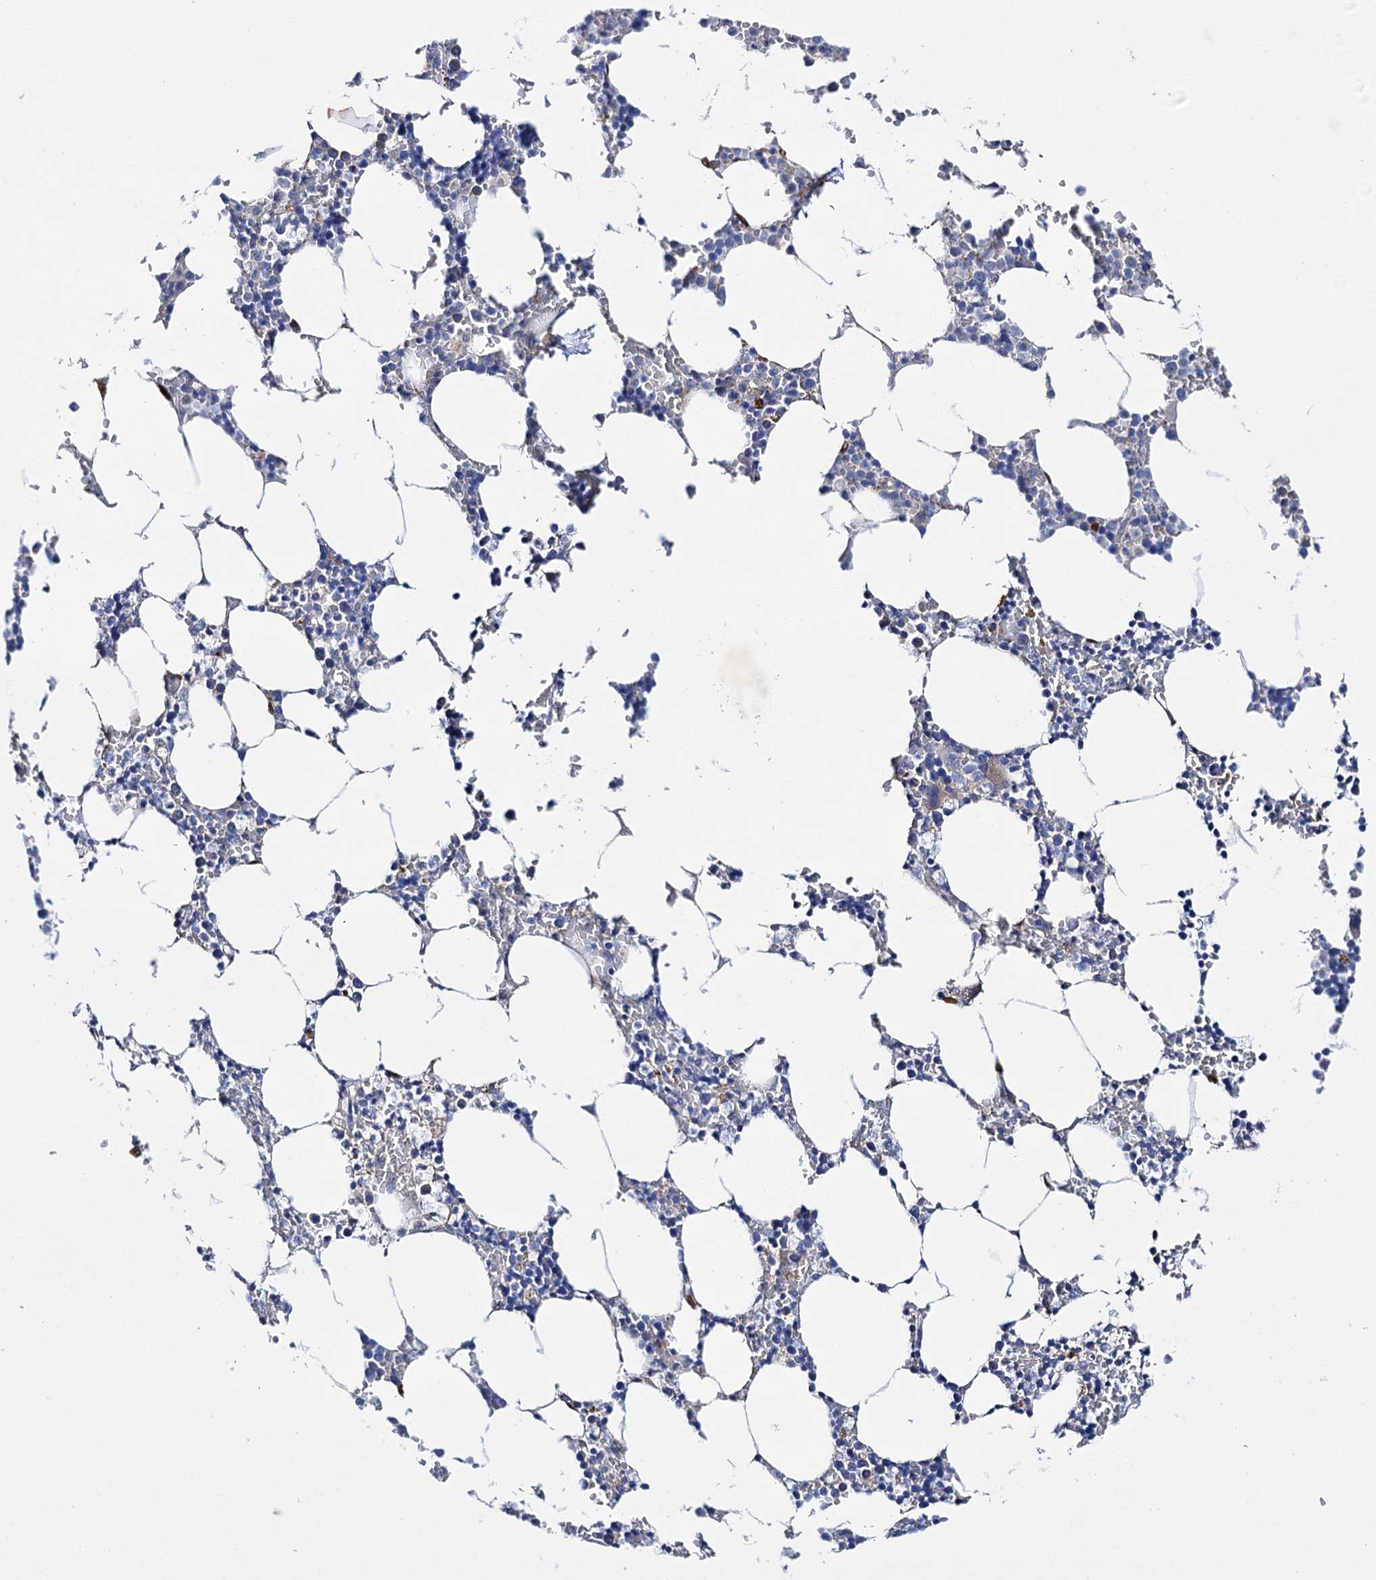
{"staining": {"intensity": "negative", "quantity": "none", "location": "none"}, "tissue": "bone marrow", "cell_type": "Hematopoietic cells", "image_type": "normal", "snomed": [{"axis": "morphology", "description": "Normal tissue, NOS"}, {"axis": "topography", "description": "Bone marrow"}], "caption": "The photomicrograph shows no staining of hematopoietic cells in unremarkable bone marrow.", "gene": "LYZL4", "patient": {"sex": "male", "age": 70}}